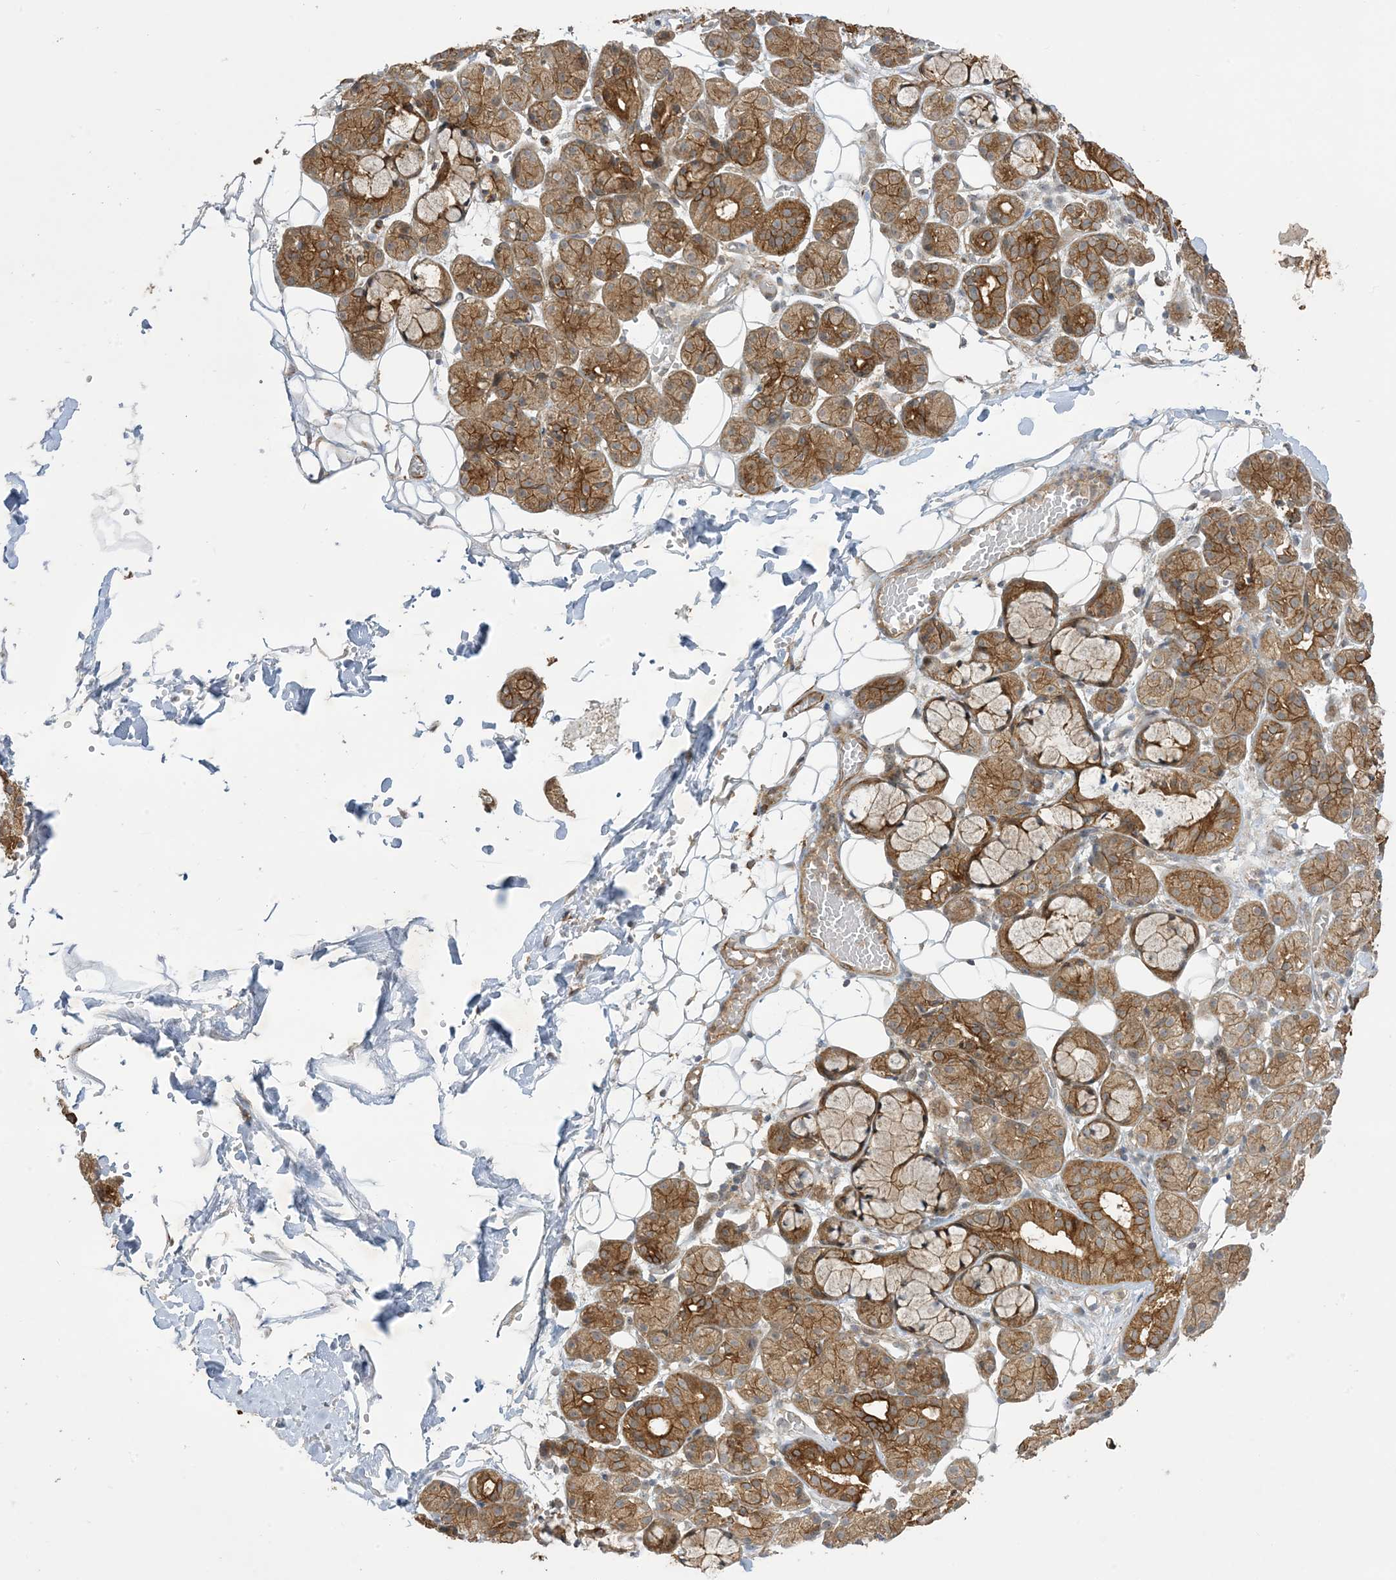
{"staining": {"intensity": "strong", "quantity": "25%-75%", "location": "cytoplasmic/membranous"}, "tissue": "salivary gland", "cell_type": "Glandular cells", "image_type": "normal", "snomed": [{"axis": "morphology", "description": "Normal tissue, NOS"}, {"axis": "topography", "description": "Salivary gland"}], "caption": "This histopathology image demonstrates immunohistochemistry staining of normal human salivary gland, with high strong cytoplasmic/membranous expression in approximately 25%-75% of glandular cells.", "gene": "SOGA3", "patient": {"sex": "male", "age": 63}}